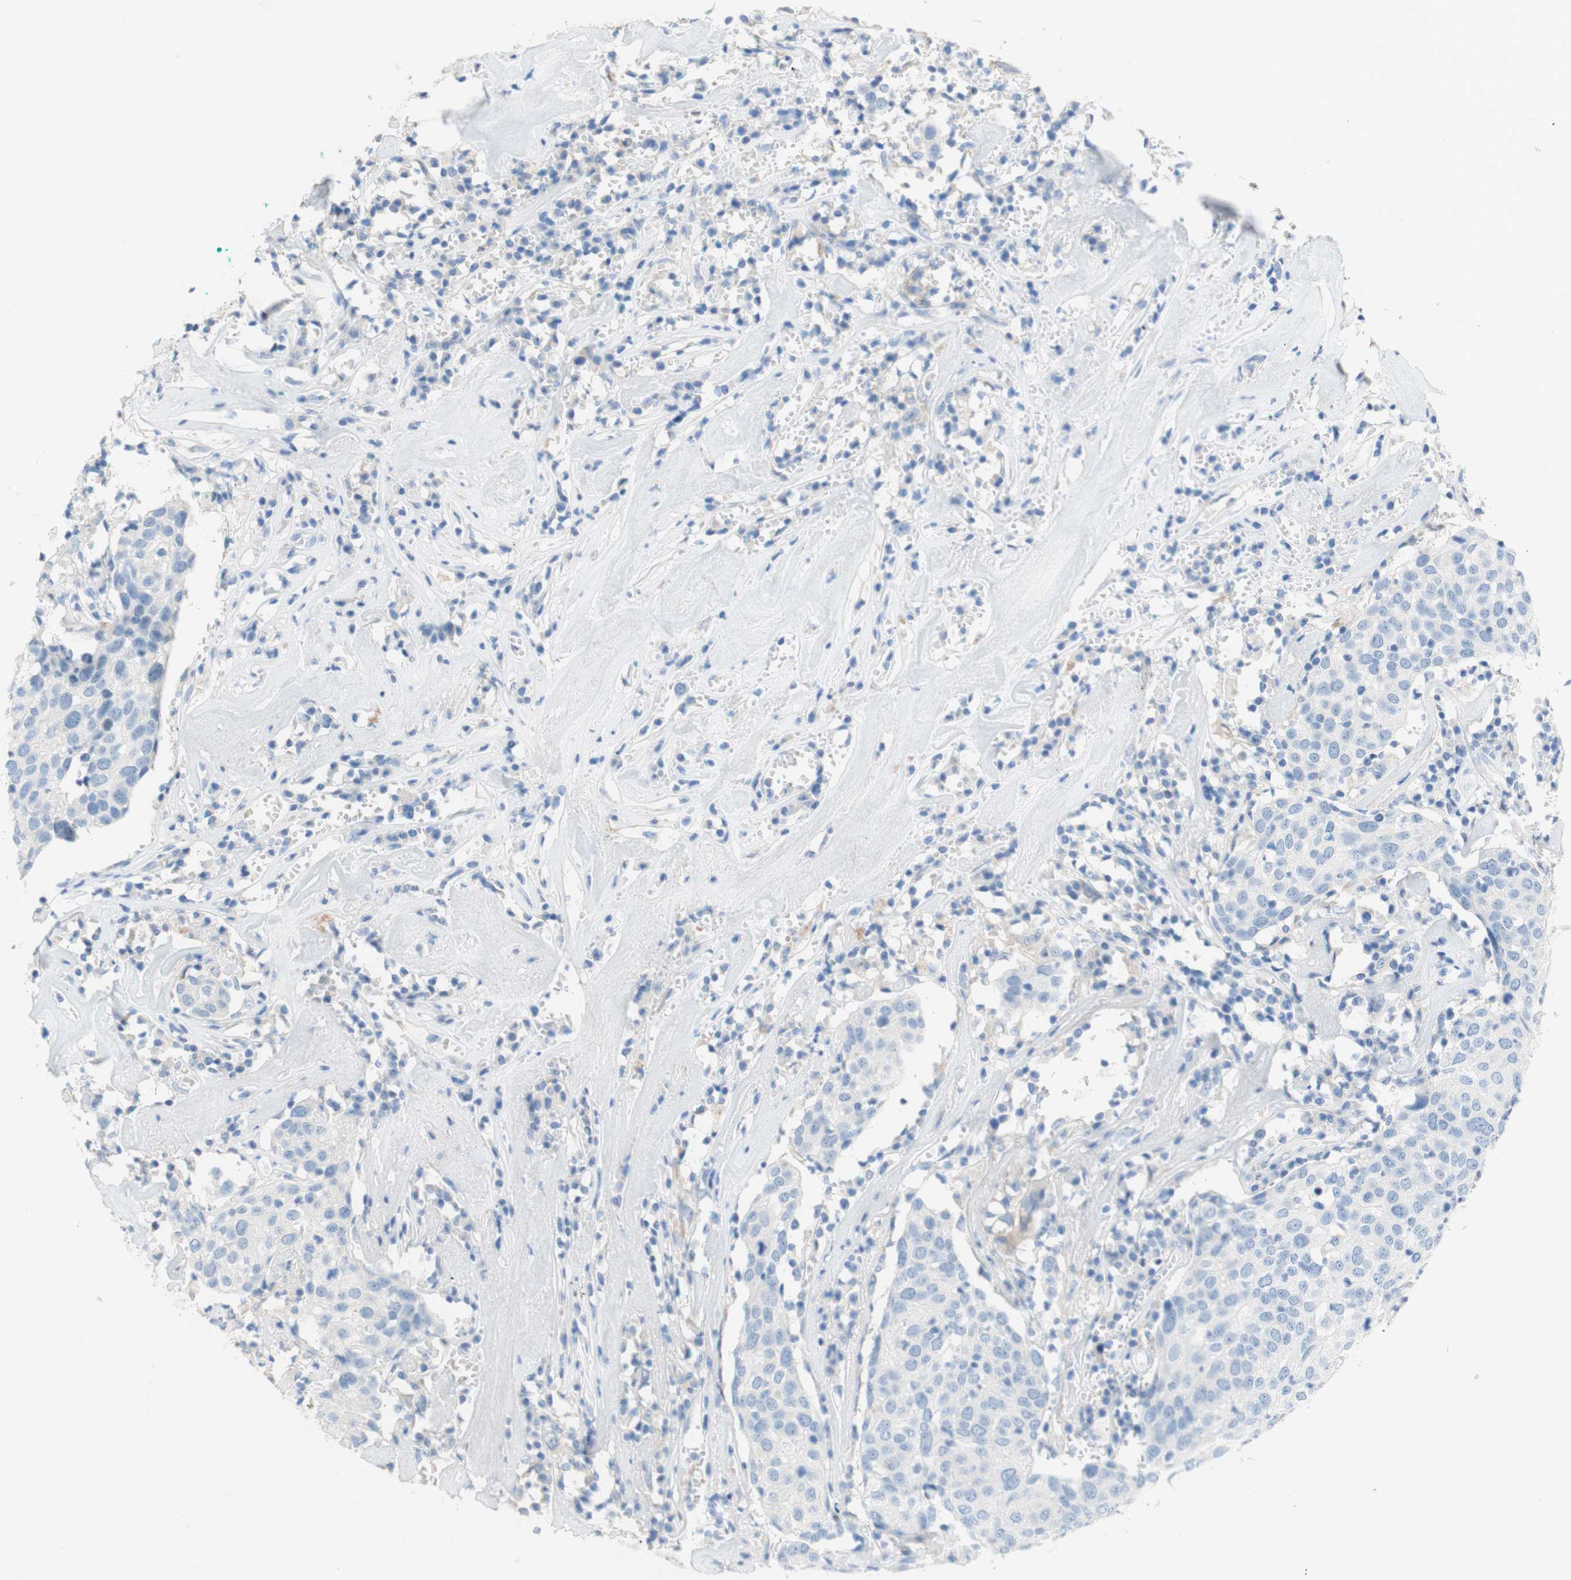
{"staining": {"intensity": "negative", "quantity": "none", "location": "none"}, "tissue": "head and neck cancer", "cell_type": "Tumor cells", "image_type": "cancer", "snomed": [{"axis": "morphology", "description": "Adenocarcinoma, NOS"}, {"axis": "topography", "description": "Salivary gland"}, {"axis": "topography", "description": "Head-Neck"}], "caption": "This micrograph is of head and neck cancer stained with immunohistochemistry (IHC) to label a protein in brown with the nuclei are counter-stained blue. There is no positivity in tumor cells.", "gene": "POLR2J3", "patient": {"sex": "female", "age": 65}}